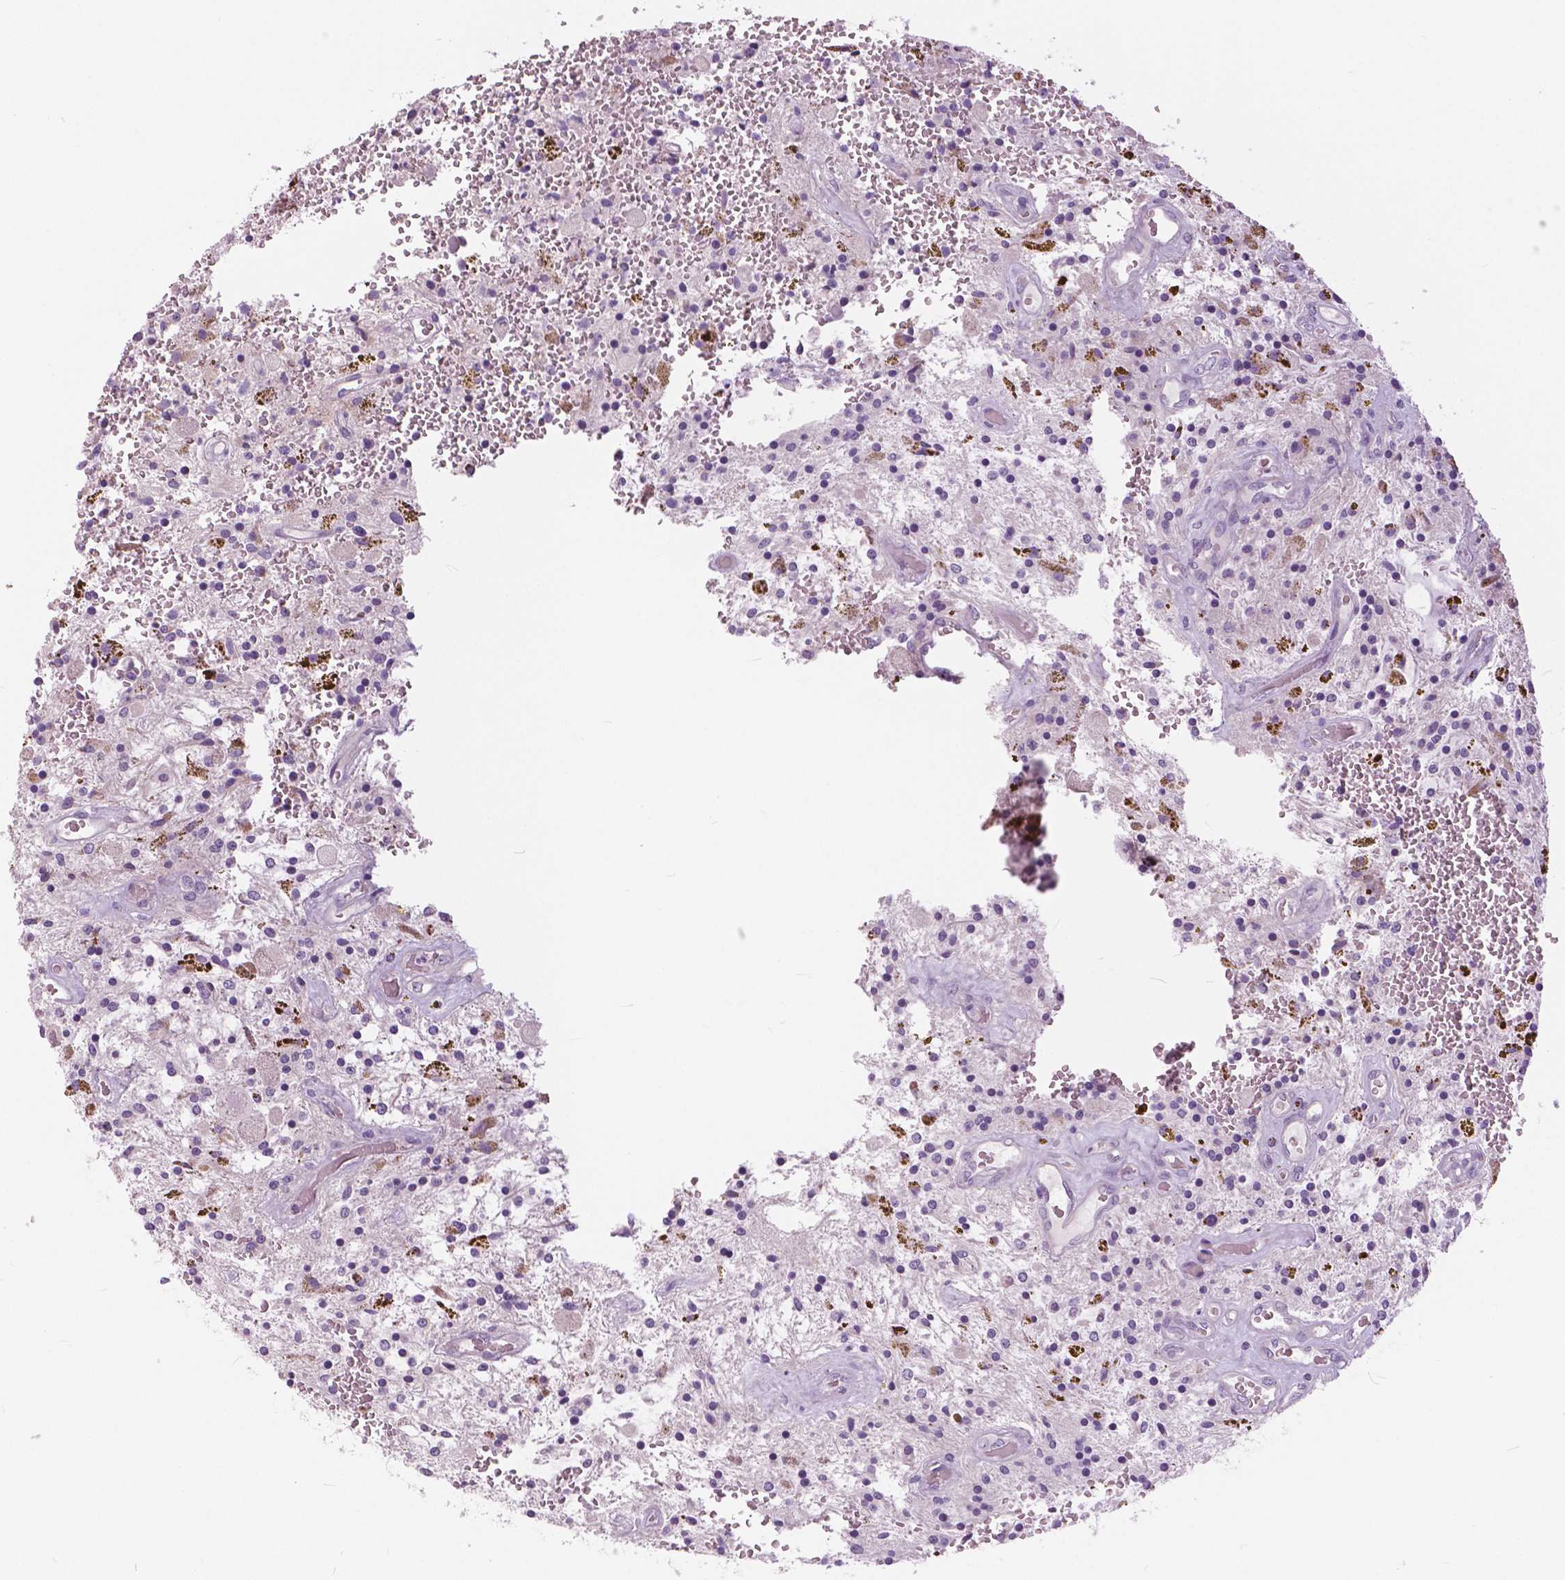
{"staining": {"intensity": "negative", "quantity": "none", "location": "none"}, "tissue": "glioma", "cell_type": "Tumor cells", "image_type": "cancer", "snomed": [{"axis": "morphology", "description": "Glioma, malignant, Low grade"}, {"axis": "topography", "description": "Cerebellum"}], "caption": "This is an IHC micrograph of malignant low-grade glioma. There is no staining in tumor cells.", "gene": "SERPINI1", "patient": {"sex": "female", "age": 14}}